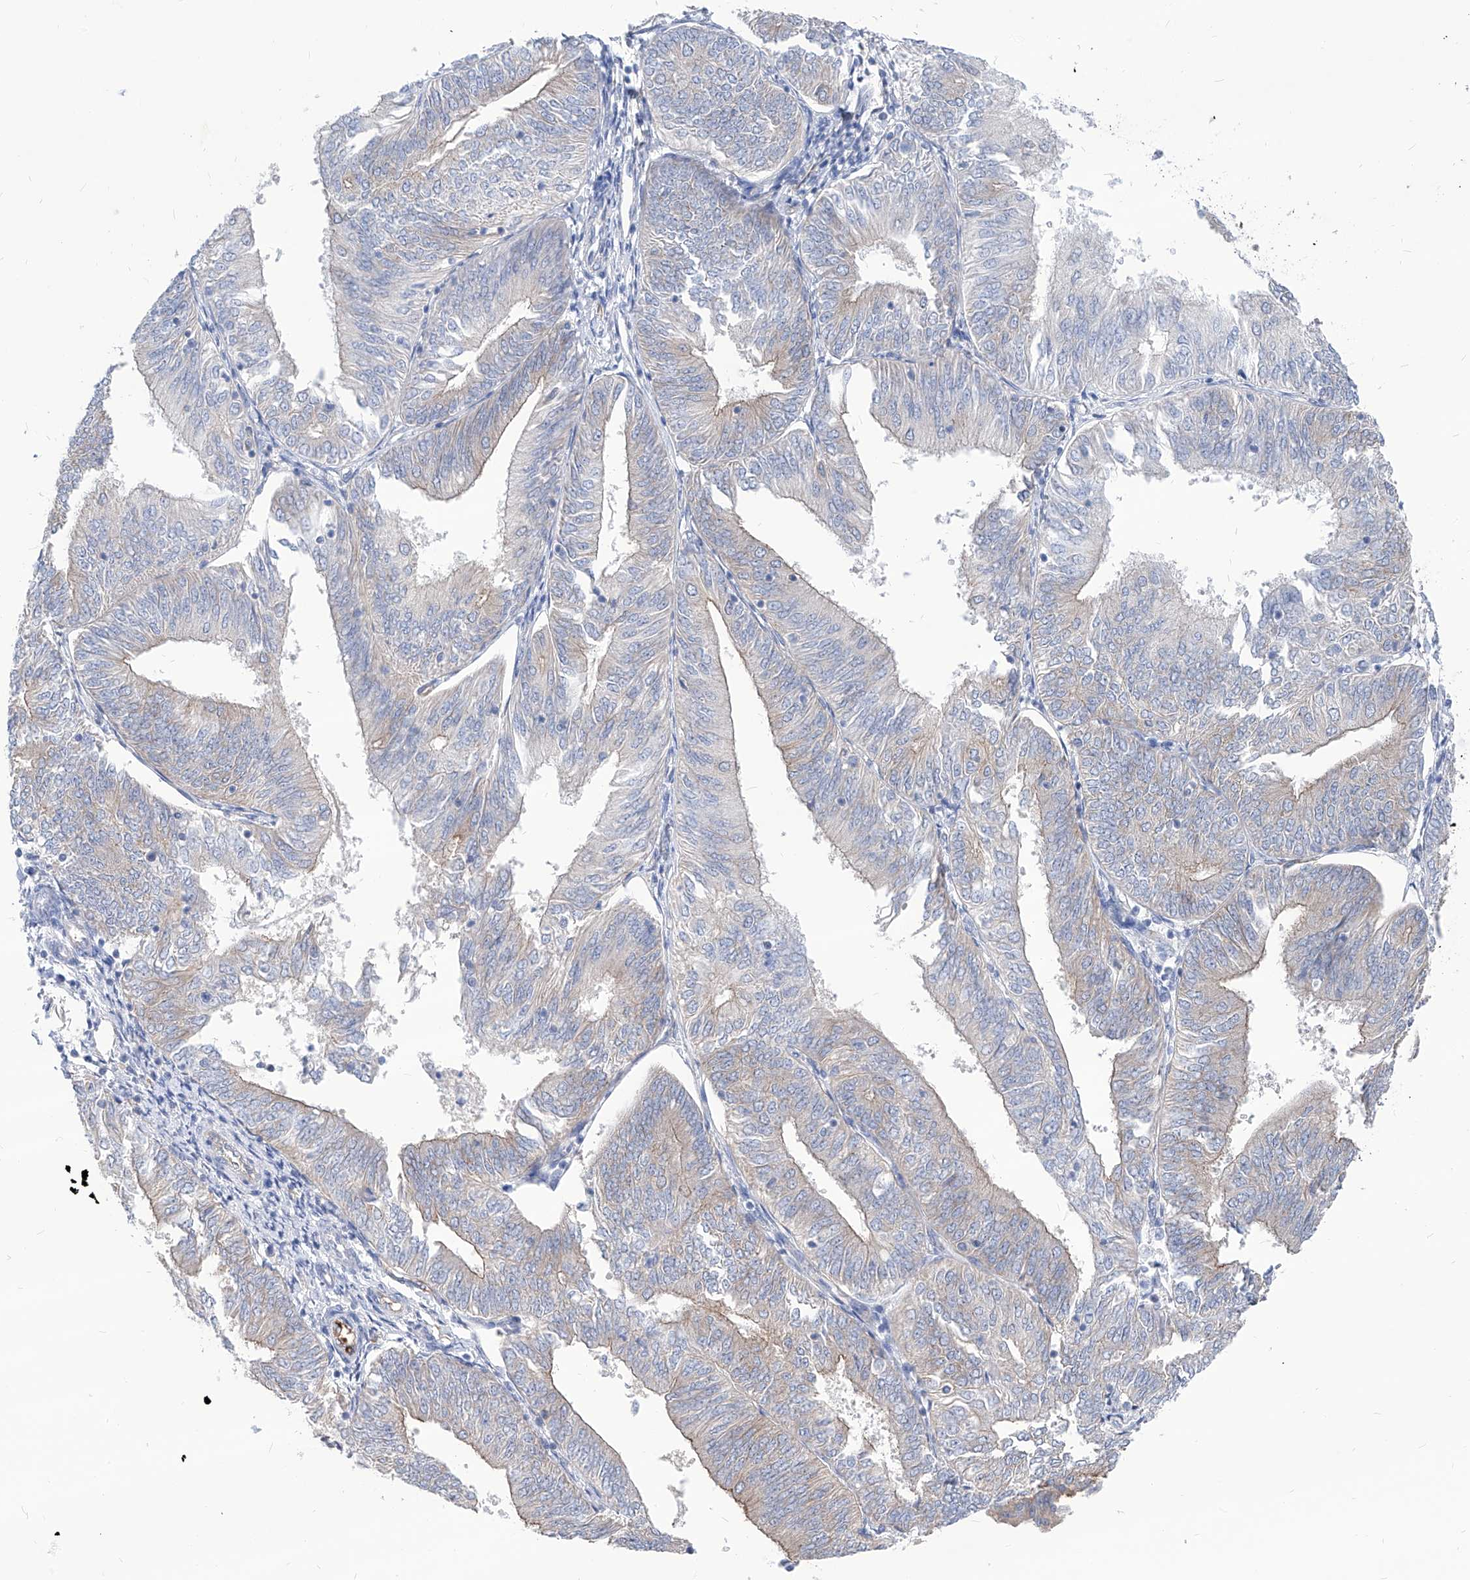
{"staining": {"intensity": "weak", "quantity": "25%-75%", "location": "cytoplasmic/membranous"}, "tissue": "endometrial cancer", "cell_type": "Tumor cells", "image_type": "cancer", "snomed": [{"axis": "morphology", "description": "Adenocarcinoma, NOS"}, {"axis": "topography", "description": "Endometrium"}], "caption": "DAB (3,3'-diaminobenzidine) immunohistochemical staining of human endometrial adenocarcinoma displays weak cytoplasmic/membranous protein positivity in about 25%-75% of tumor cells.", "gene": "AKAP10", "patient": {"sex": "female", "age": 58}}